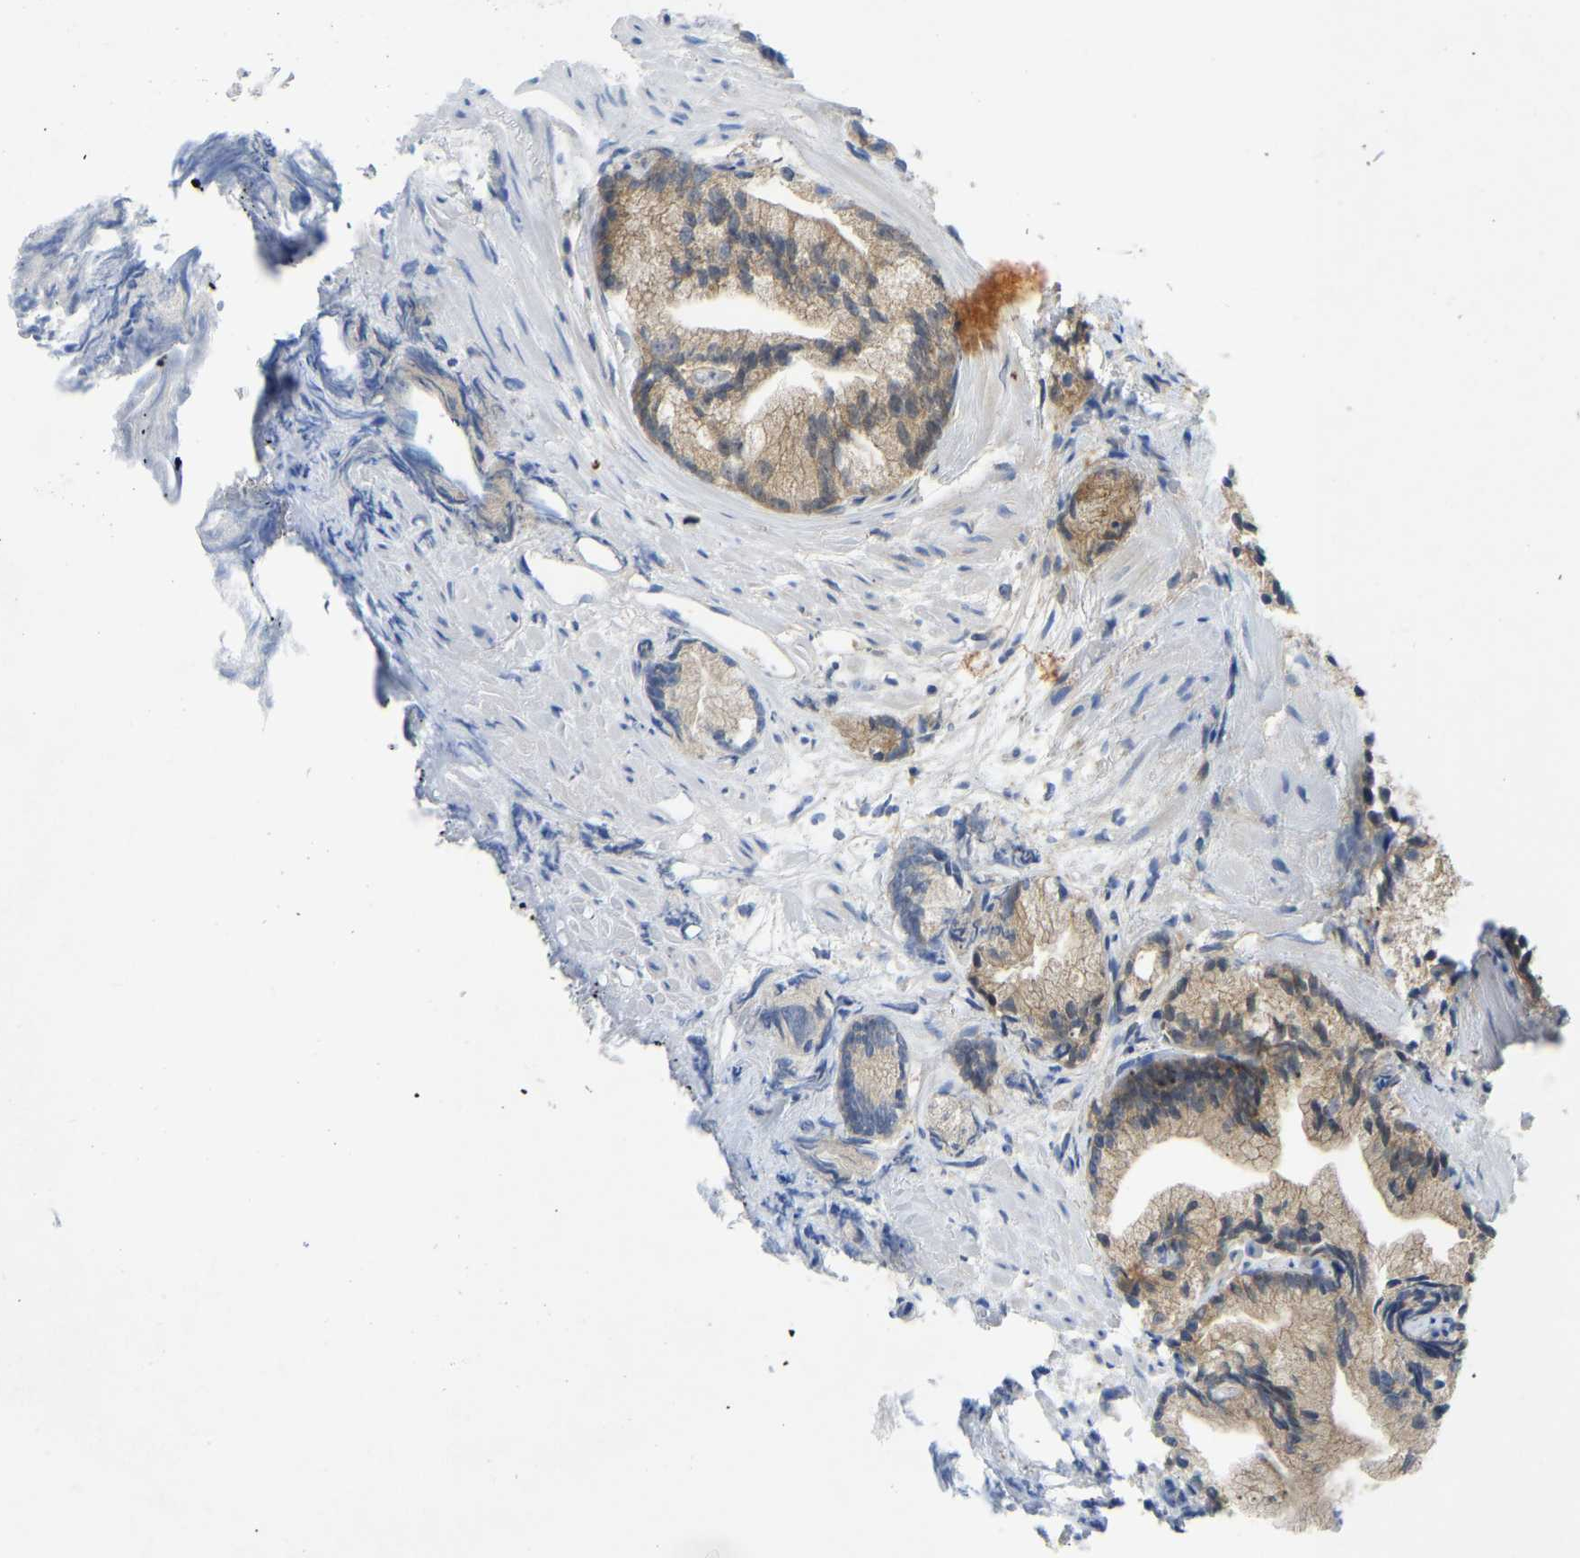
{"staining": {"intensity": "moderate", "quantity": ">75%", "location": "cytoplasmic/membranous"}, "tissue": "prostate cancer", "cell_type": "Tumor cells", "image_type": "cancer", "snomed": [{"axis": "morphology", "description": "Adenocarcinoma, Low grade"}, {"axis": "topography", "description": "Prostate"}], "caption": "This photomicrograph exhibits immunohistochemistry staining of human adenocarcinoma (low-grade) (prostate), with medium moderate cytoplasmic/membranous staining in about >75% of tumor cells.", "gene": "PPP3CA", "patient": {"sex": "male", "age": 89}}